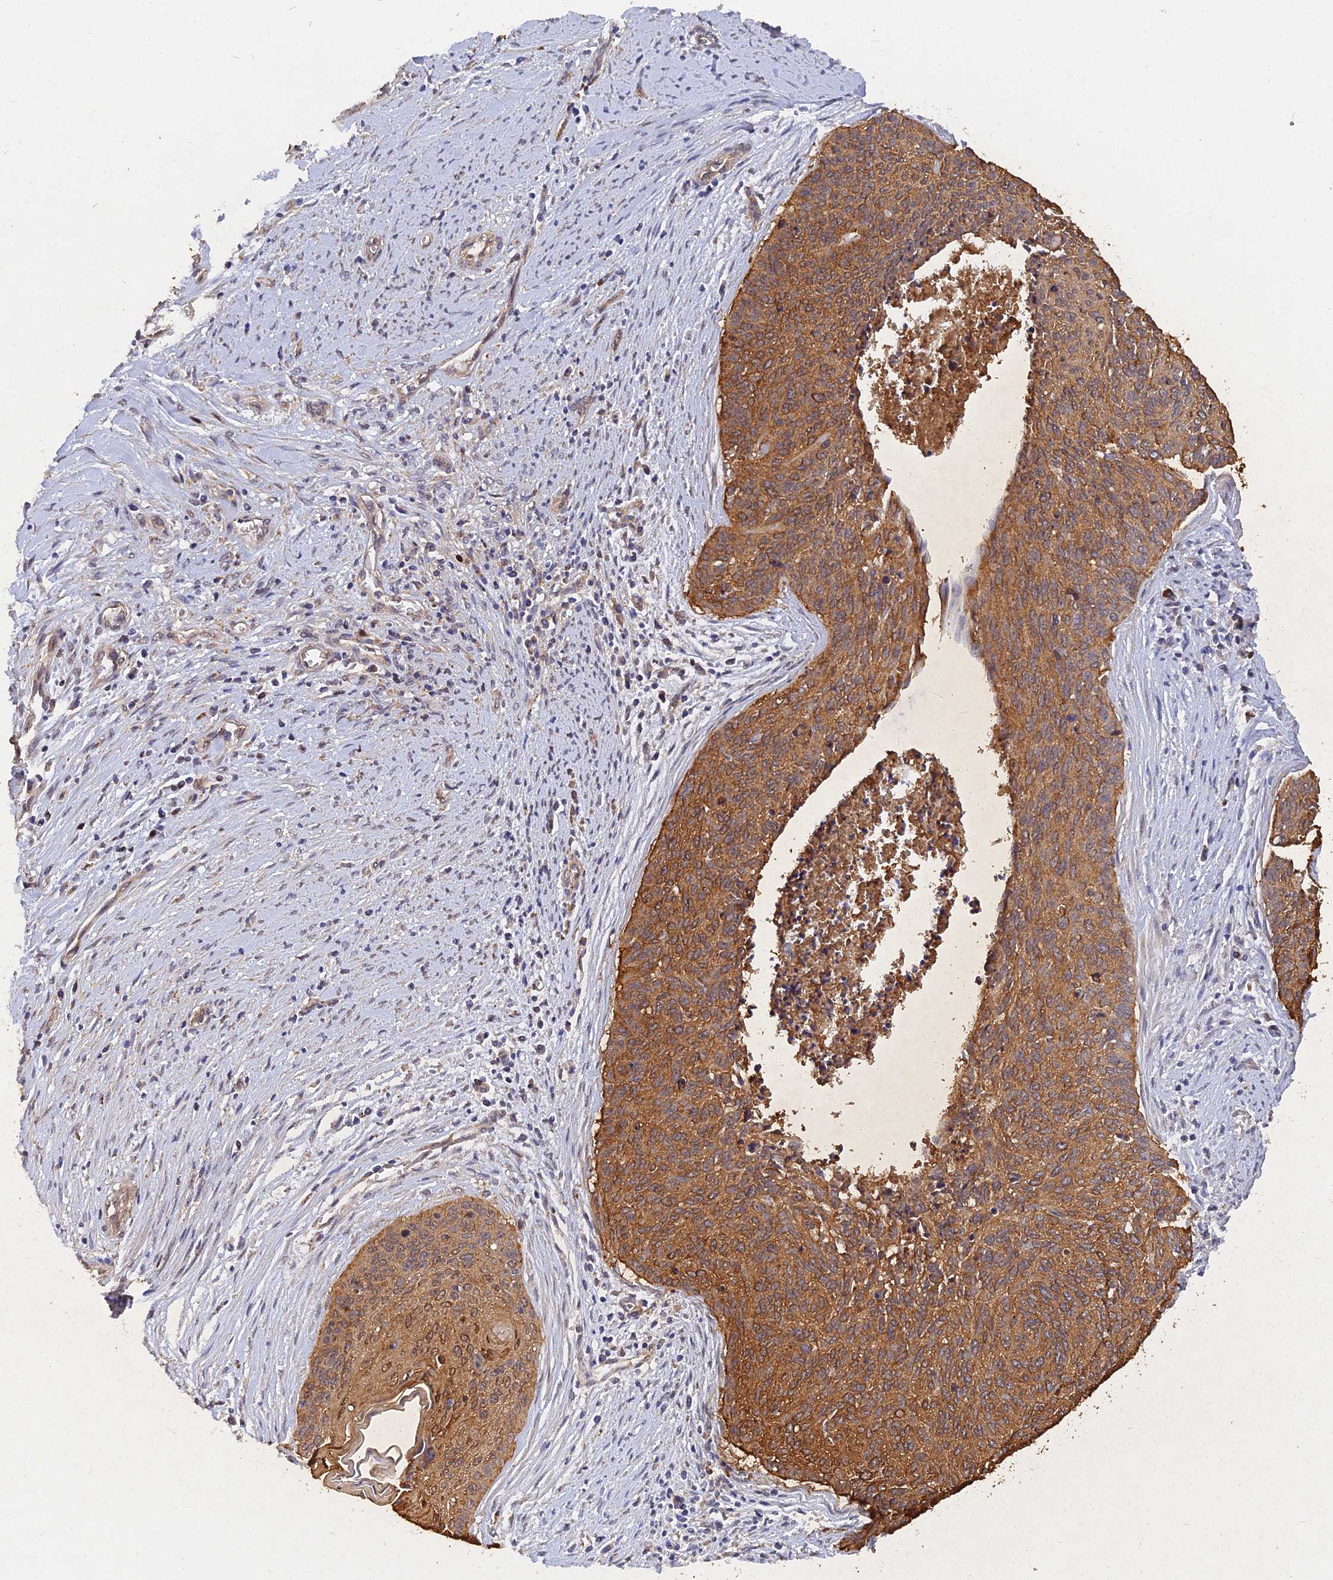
{"staining": {"intensity": "moderate", "quantity": ">75%", "location": "cytoplasmic/membranous"}, "tissue": "cervical cancer", "cell_type": "Tumor cells", "image_type": "cancer", "snomed": [{"axis": "morphology", "description": "Squamous cell carcinoma, NOS"}, {"axis": "topography", "description": "Cervix"}], "caption": "Immunohistochemistry histopathology image of neoplastic tissue: human cervical cancer (squamous cell carcinoma) stained using IHC shows medium levels of moderate protein expression localized specifically in the cytoplasmic/membranous of tumor cells, appearing as a cytoplasmic/membranous brown color.", "gene": "SLC38A11", "patient": {"sex": "female", "age": 55}}